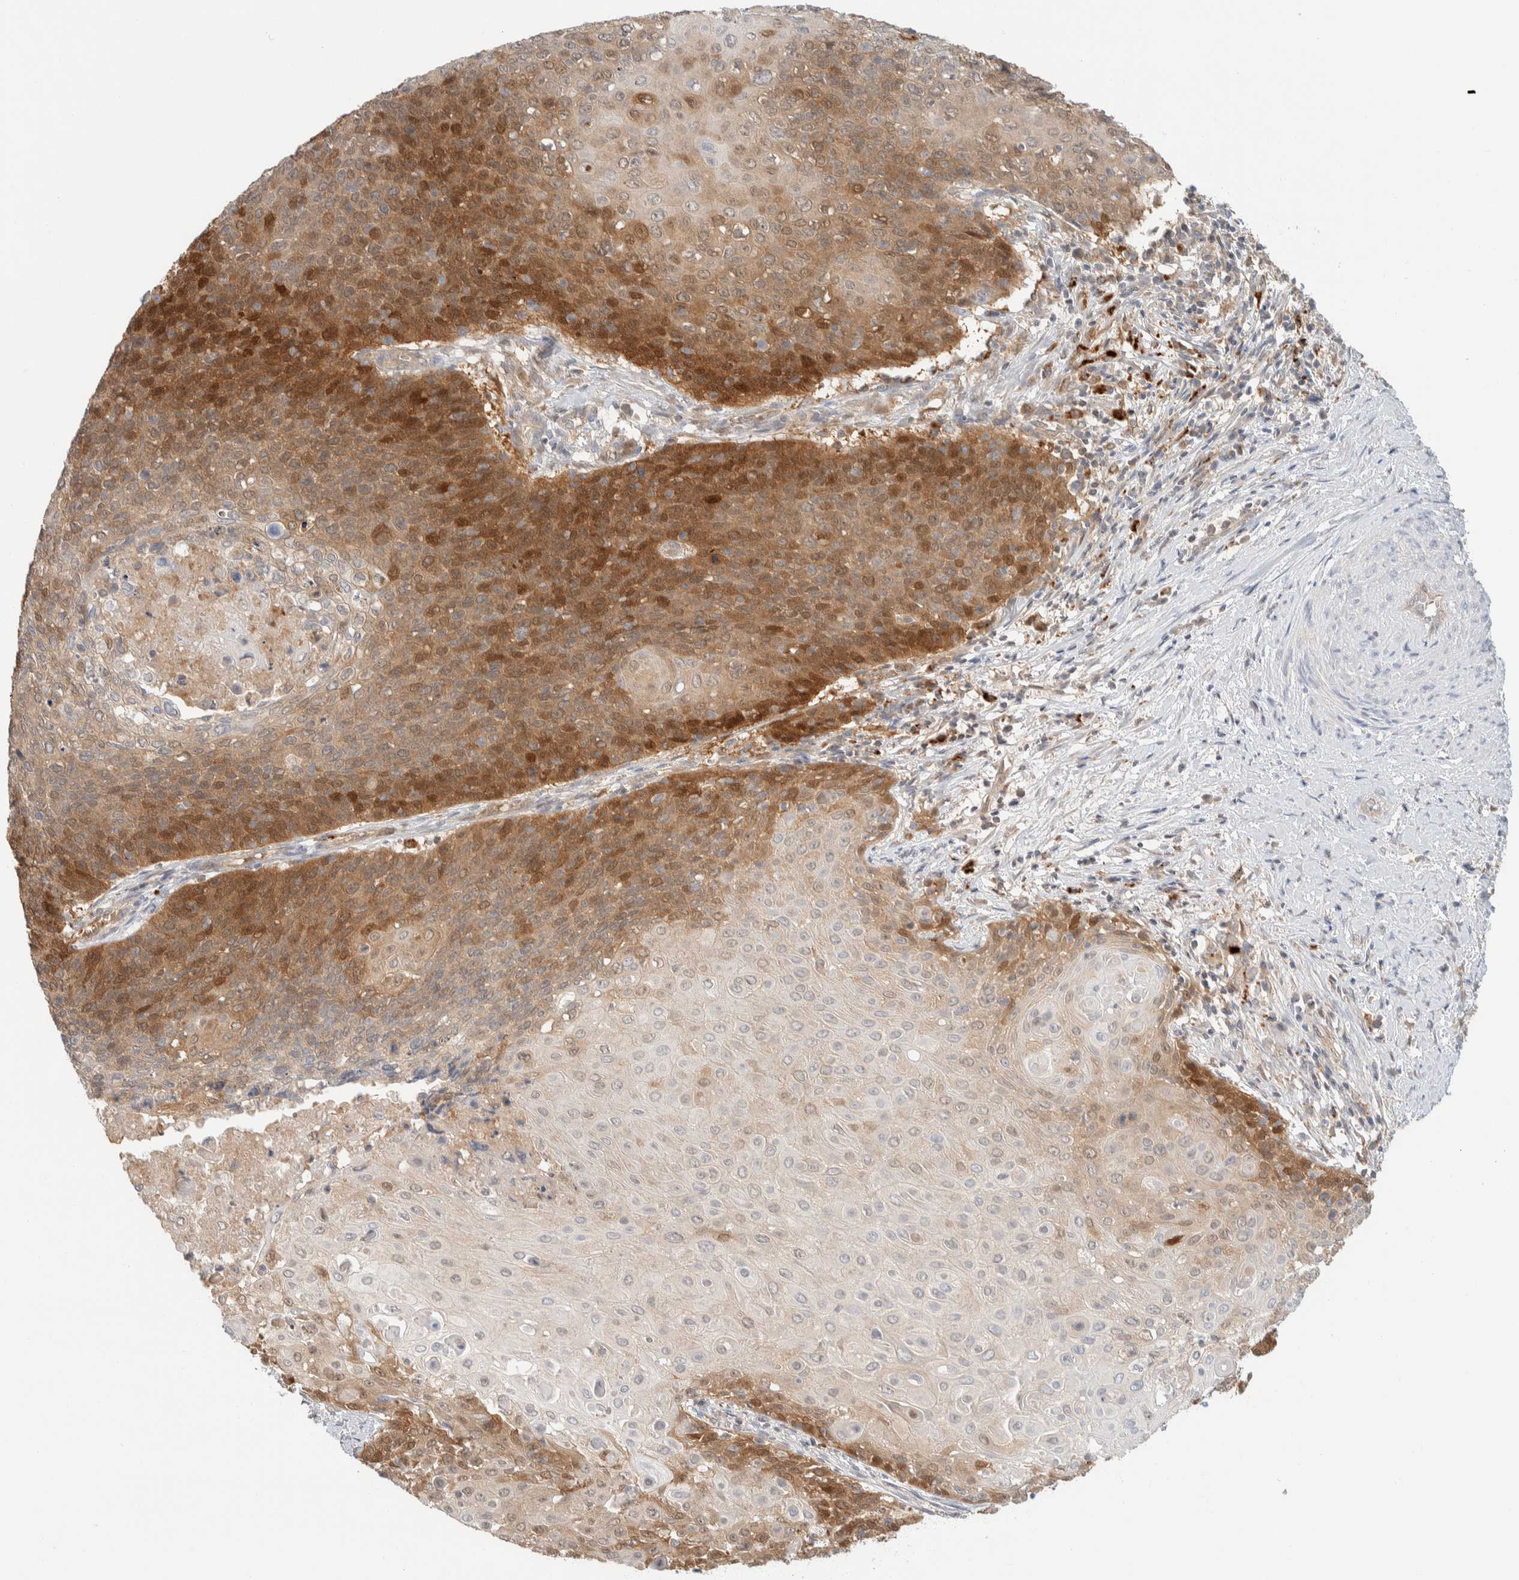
{"staining": {"intensity": "moderate", "quantity": "25%-75%", "location": "cytoplasmic/membranous,nuclear"}, "tissue": "cervical cancer", "cell_type": "Tumor cells", "image_type": "cancer", "snomed": [{"axis": "morphology", "description": "Squamous cell carcinoma, NOS"}, {"axis": "topography", "description": "Cervix"}], "caption": "A photomicrograph of human cervical squamous cell carcinoma stained for a protein demonstrates moderate cytoplasmic/membranous and nuclear brown staining in tumor cells.", "gene": "GCLM", "patient": {"sex": "female", "age": 39}}